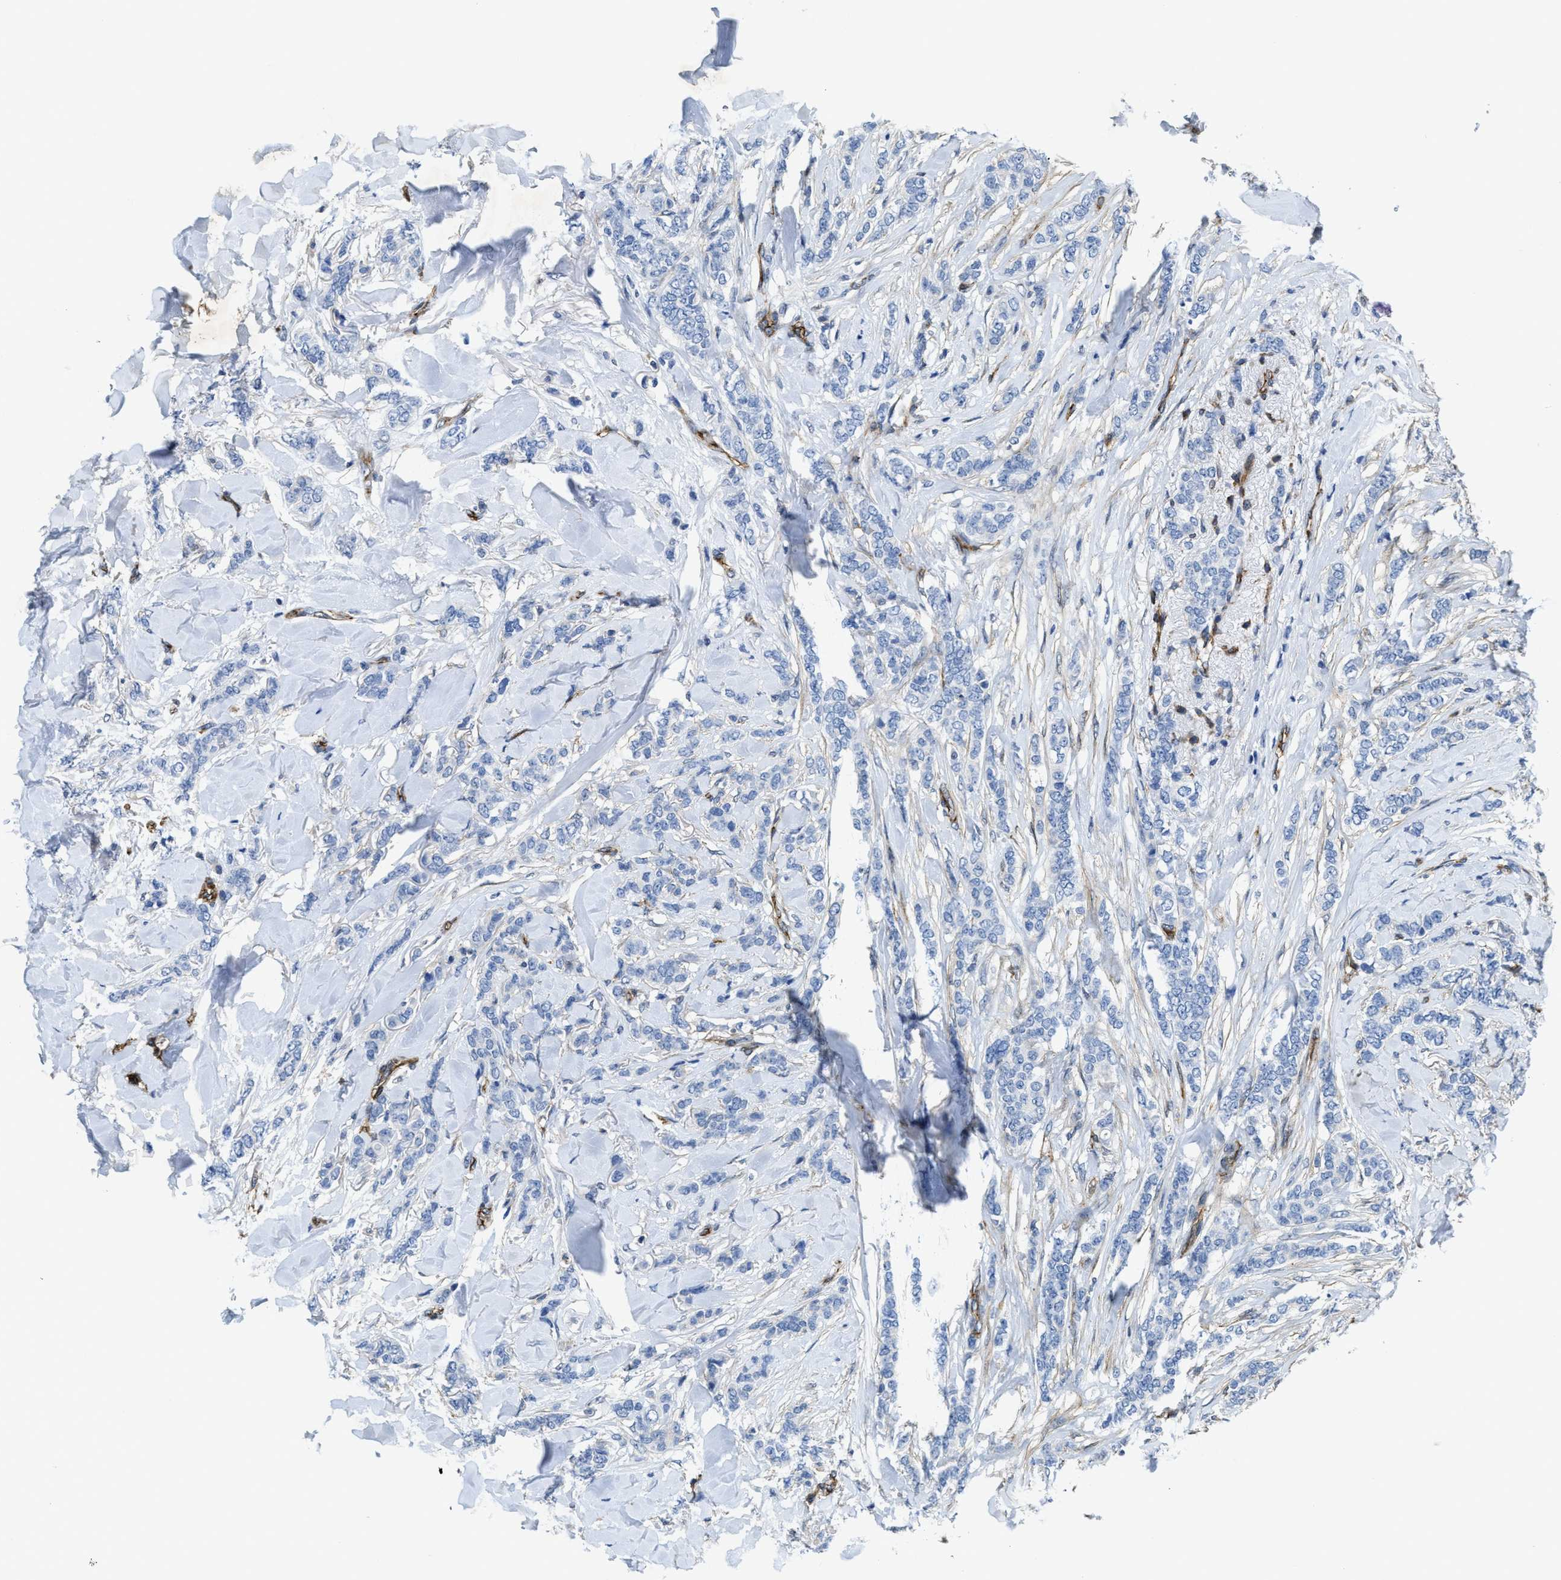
{"staining": {"intensity": "negative", "quantity": "none", "location": "none"}, "tissue": "breast cancer", "cell_type": "Tumor cells", "image_type": "cancer", "snomed": [{"axis": "morphology", "description": "Lobular carcinoma"}, {"axis": "topography", "description": "Skin"}, {"axis": "topography", "description": "Breast"}], "caption": "Protein analysis of lobular carcinoma (breast) demonstrates no significant staining in tumor cells.", "gene": "NAB1", "patient": {"sex": "female", "age": 46}}